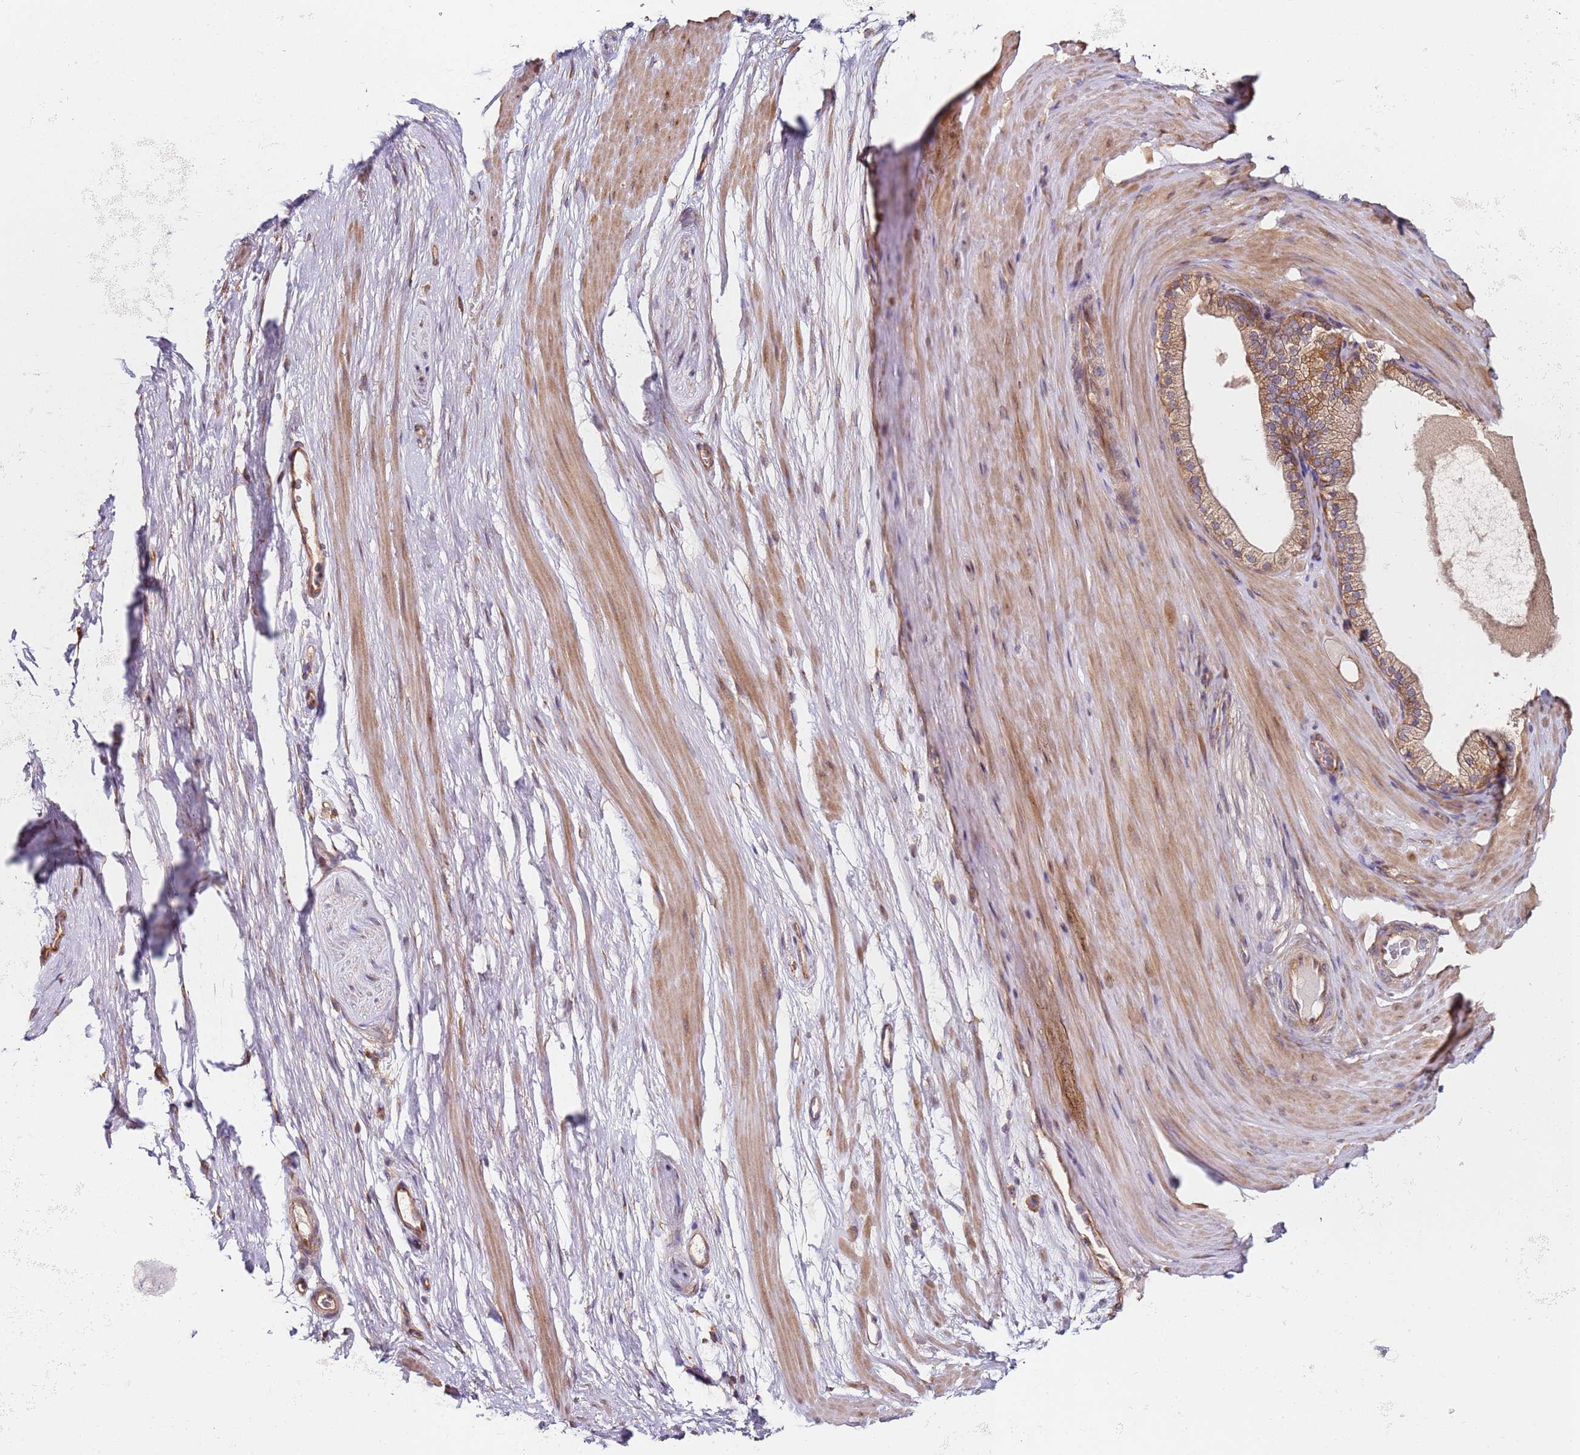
{"staining": {"intensity": "moderate", "quantity": ">75%", "location": "cytoplasmic/membranous"}, "tissue": "adipose tissue", "cell_type": "Adipocytes", "image_type": "normal", "snomed": [{"axis": "morphology", "description": "Normal tissue, NOS"}, {"axis": "morphology", "description": "Adenocarcinoma, Low grade"}, {"axis": "topography", "description": "Prostate"}, {"axis": "topography", "description": "Peripheral nerve tissue"}], "caption": "Adipocytes reveal medium levels of moderate cytoplasmic/membranous positivity in approximately >75% of cells in benign human adipose tissue.", "gene": "RPS3A", "patient": {"sex": "male", "age": 63}}